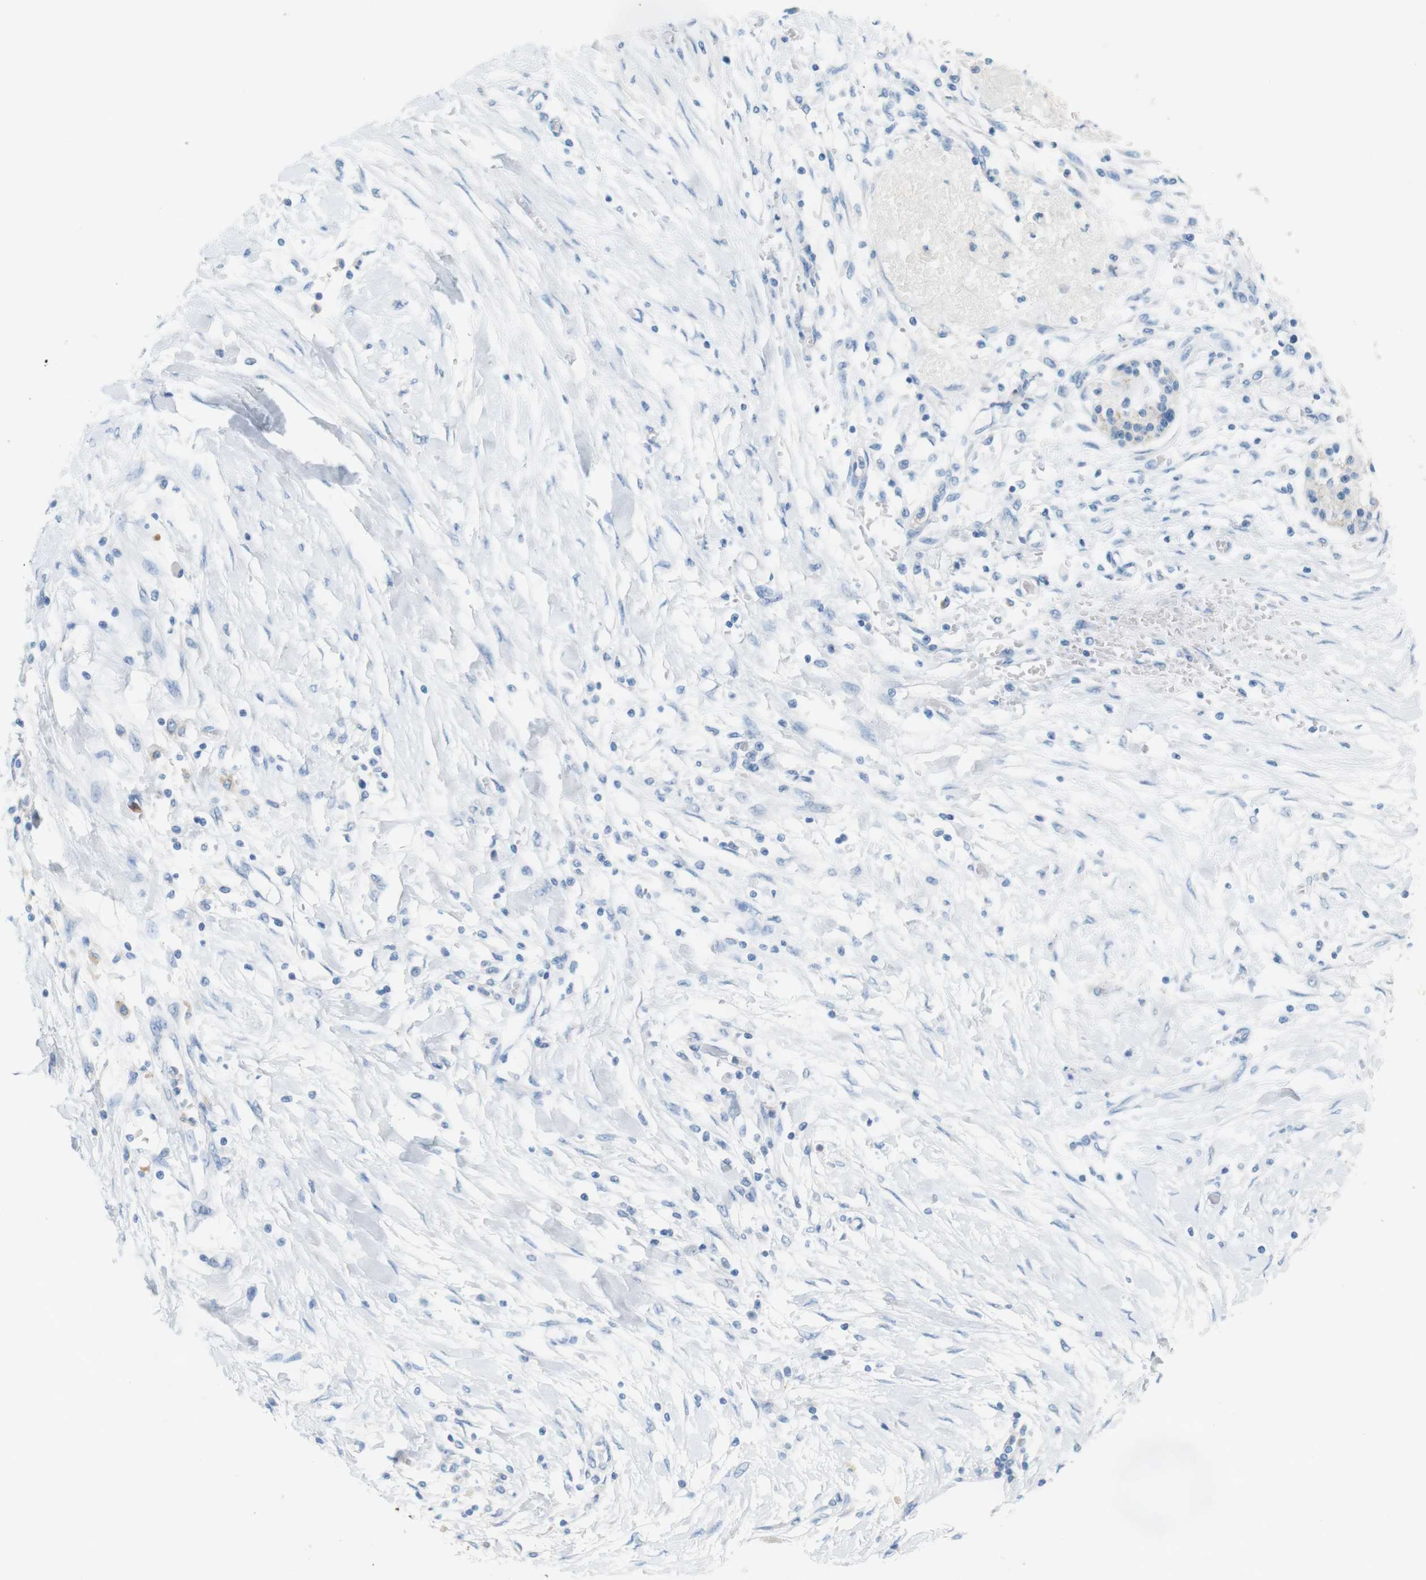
{"staining": {"intensity": "negative", "quantity": "none", "location": "none"}, "tissue": "pancreatic cancer", "cell_type": "Tumor cells", "image_type": "cancer", "snomed": [{"axis": "morphology", "description": "Adenocarcinoma, NOS"}, {"axis": "topography", "description": "Pancreas"}], "caption": "This is an IHC image of human pancreatic cancer. There is no expression in tumor cells.", "gene": "LRRK2", "patient": {"sex": "female", "age": 70}}